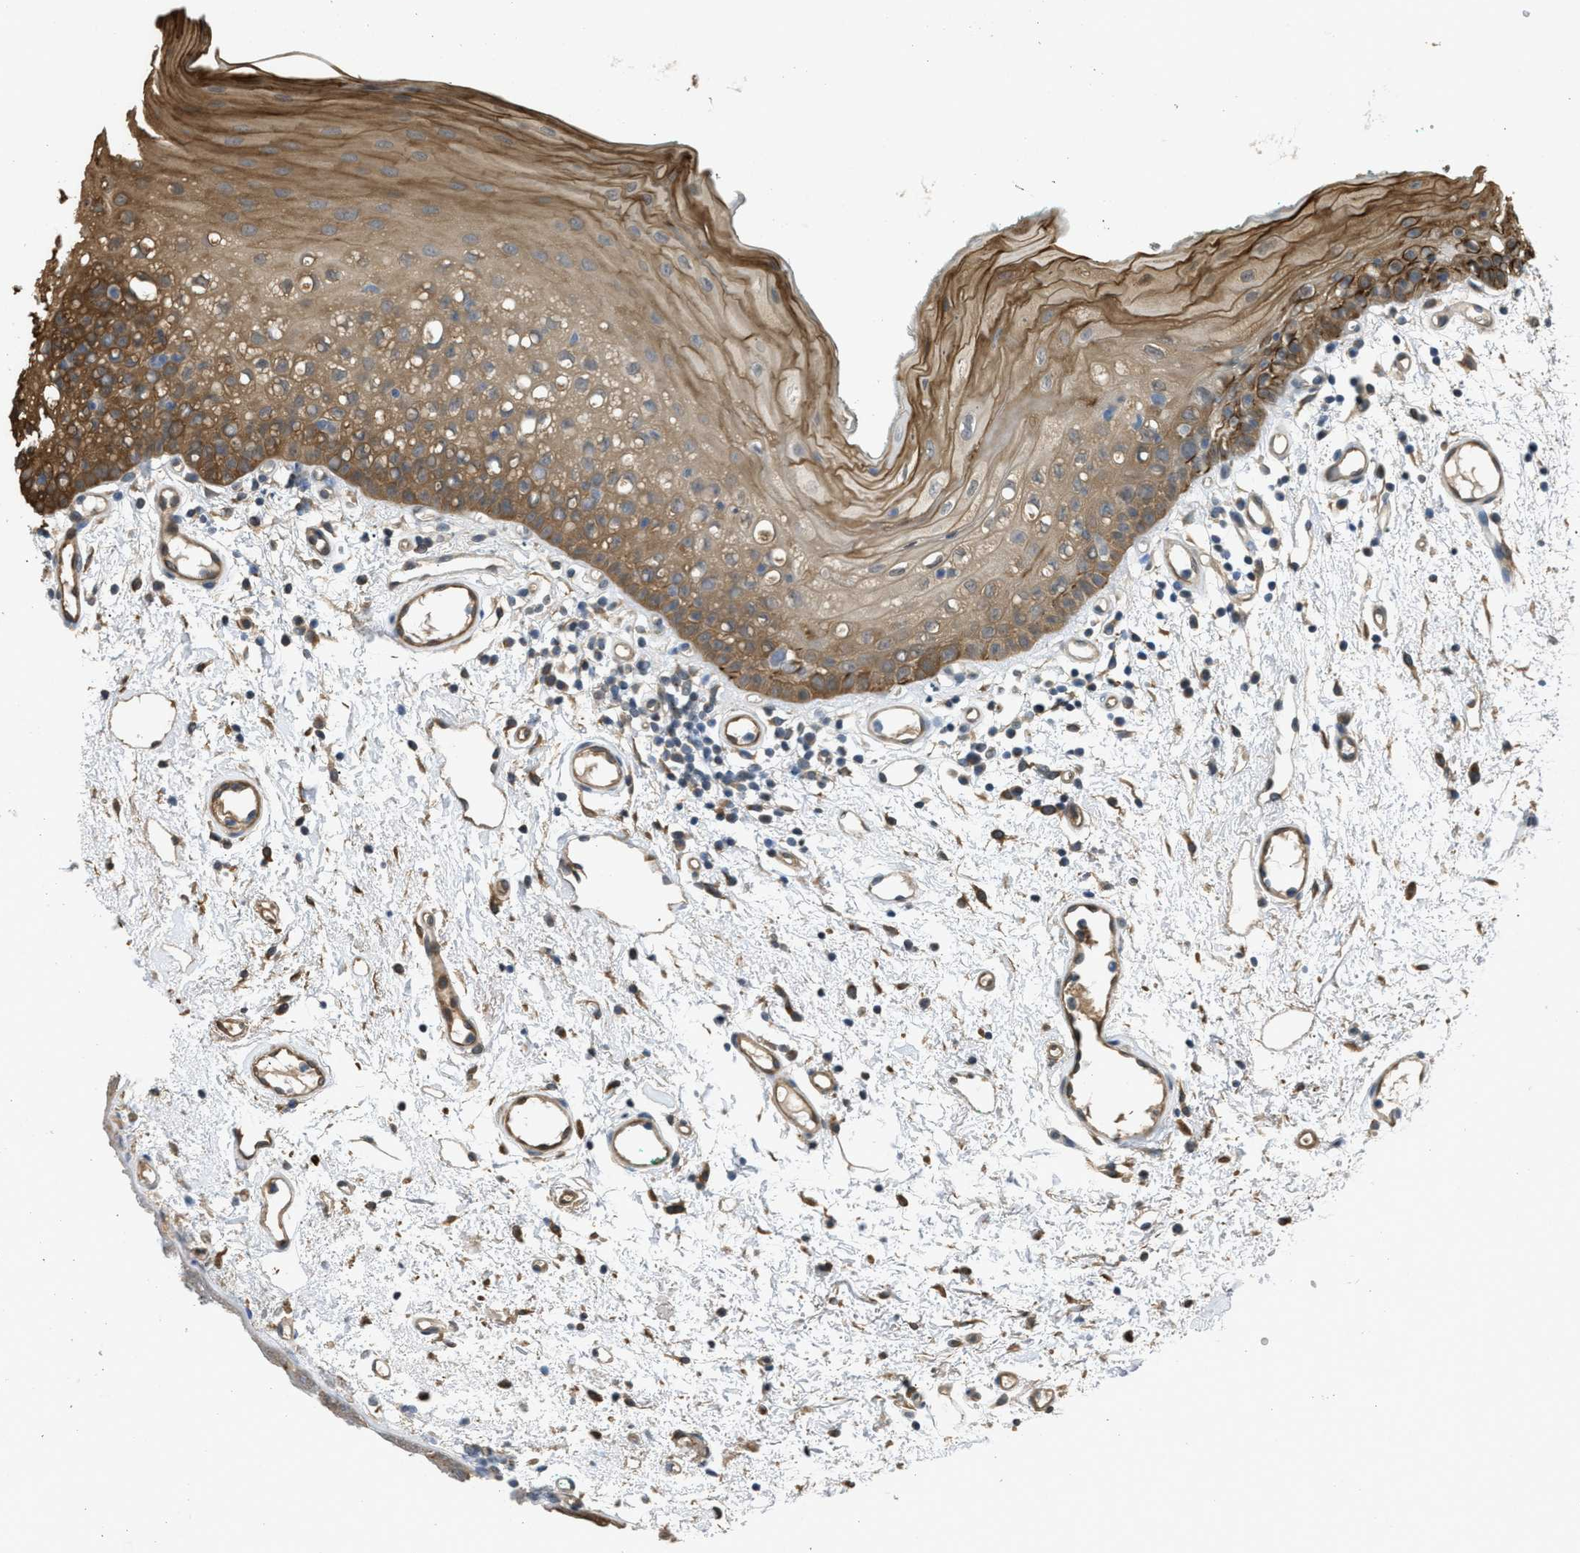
{"staining": {"intensity": "moderate", "quantity": ">75%", "location": "cytoplasmic/membranous"}, "tissue": "oral mucosa", "cell_type": "Squamous epithelial cells", "image_type": "normal", "snomed": [{"axis": "morphology", "description": "Normal tissue, NOS"}, {"axis": "morphology", "description": "Squamous cell carcinoma, NOS"}, {"axis": "topography", "description": "Oral tissue"}, {"axis": "topography", "description": "Salivary gland"}, {"axis": "topography", "description": "Head-Neck"}], "caption": "IHC of unremarkable oral mucosa shows medium levels of moderate cytoplasmic/membranous positivity in approximately >75% of squamous epithelial cells. The staining is performed using DAB (3,3'-diaminobenzidine) brown chromogen to label protein expression. The nuclei are counter-stained blue using hematoxylin.", "gene": "BAG3", "patient": {"sex": "female", "age": 62}}